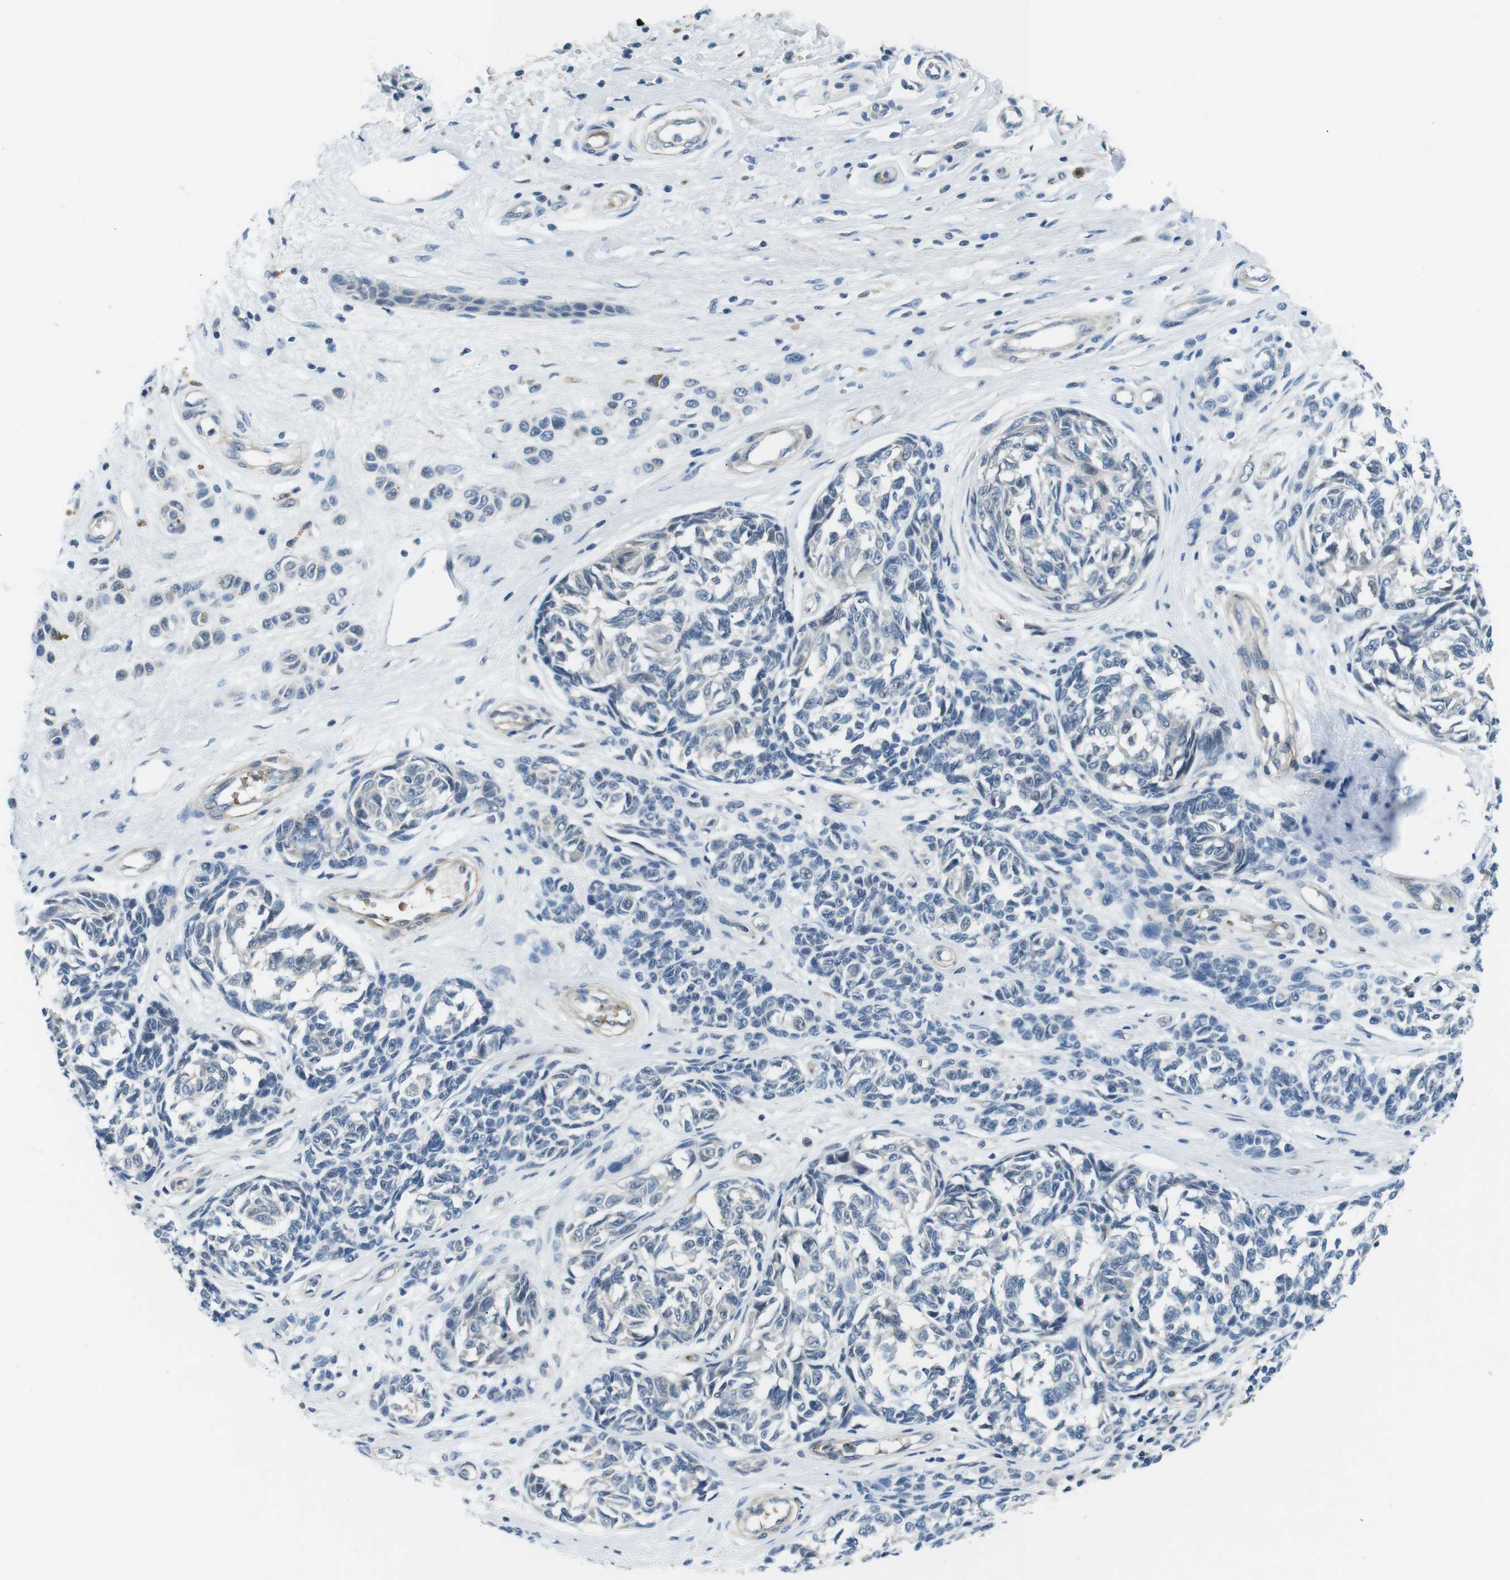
{"staining": {"intensity": "negative", "quantity": "none", "location": "none"}, "tissue": "melanoma", "cell_type": "Tumor cells", "image_type": "cancer", "snomed": [{"axis": "morphology", "description": "Malignant melanoma, NOS"}, {"axis": "topography", "description": "Skin"}], "caption": "Melanoma was stained to show a protein in brown. There is no significant expression in tumor cells.", "gene": "WSCD1", "patient": {"sex": "female", "age": 64}}